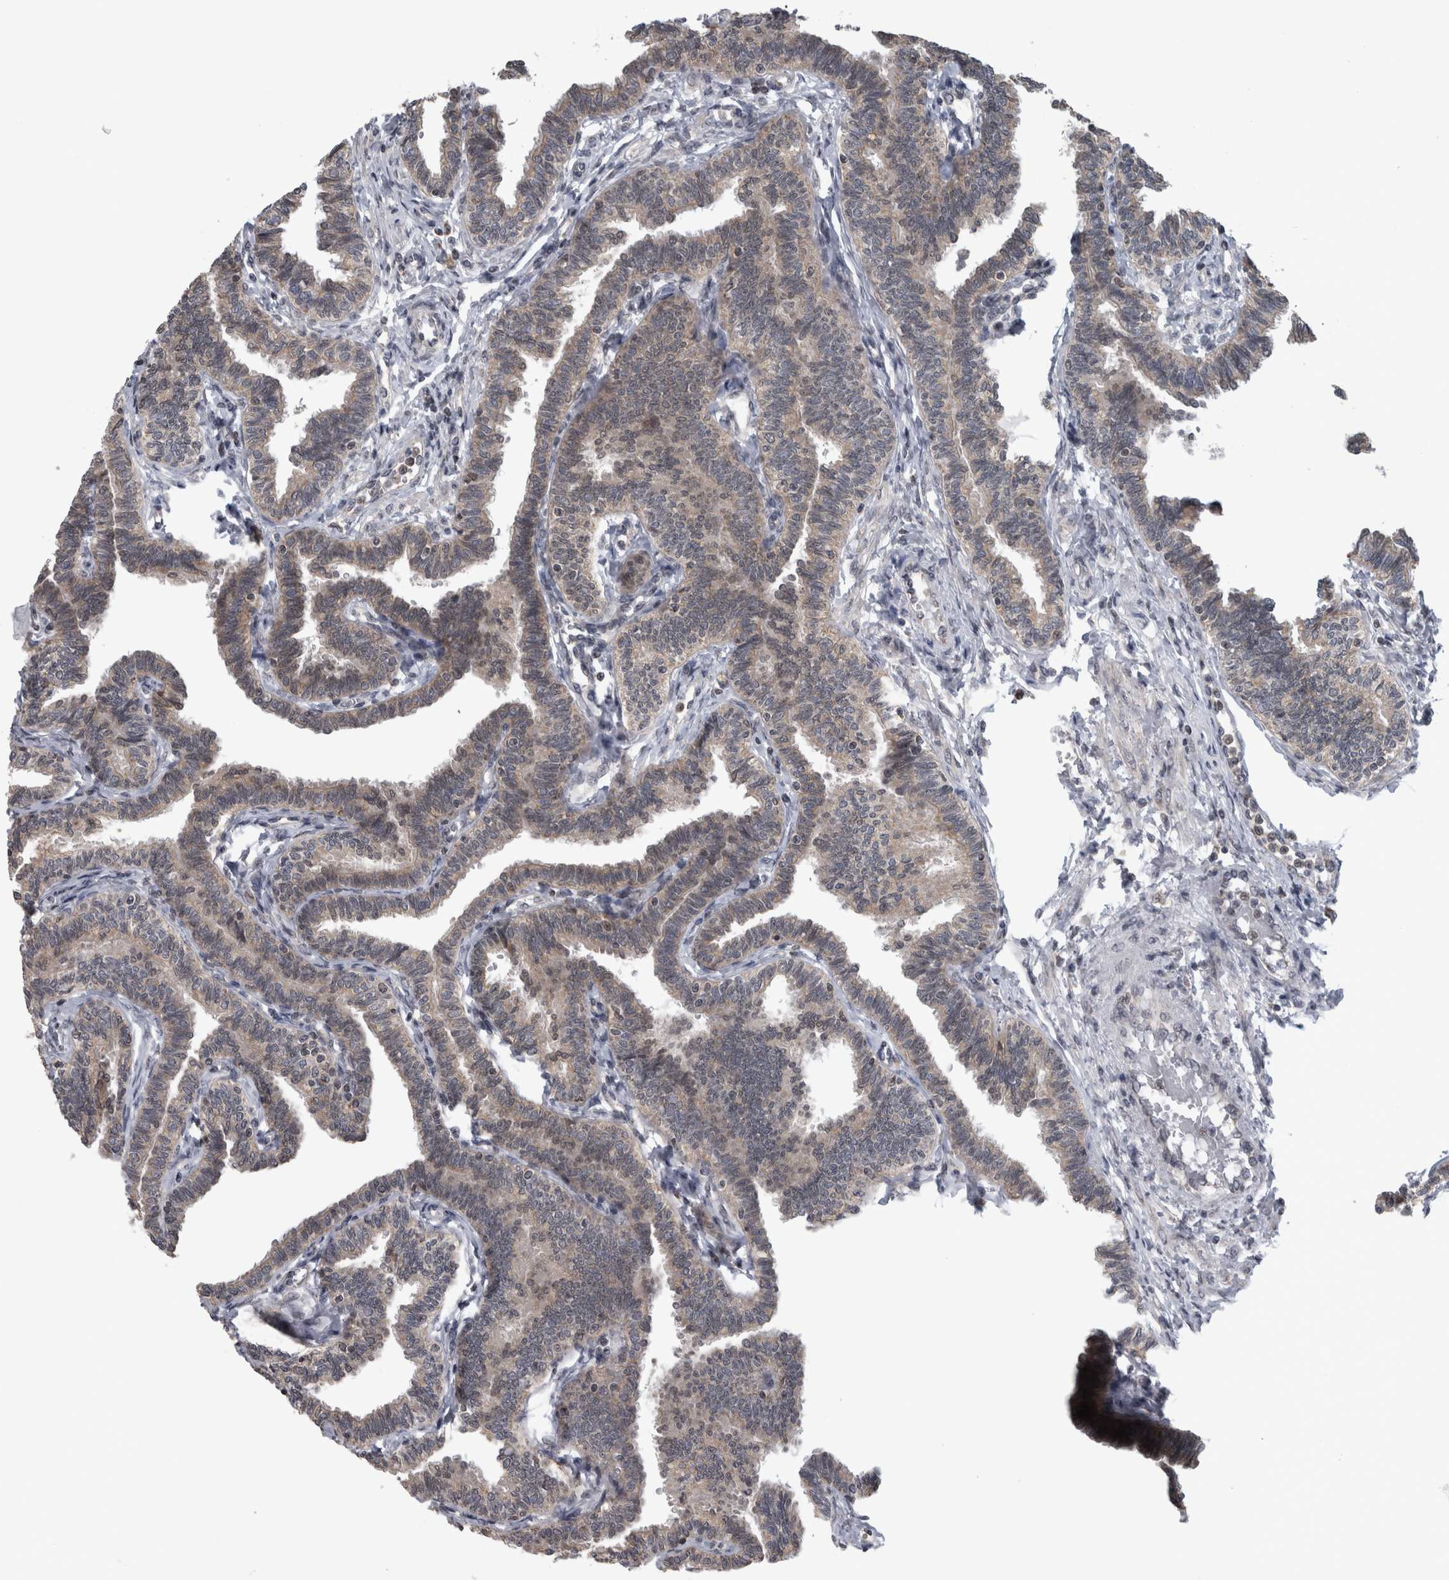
{"staining": {"intensity": "moderate", "quantity": ">75%", "location": "cytoplasmic/membranous"}, "tissue": "fallopian tube", "cell_type": "Glandular cells", "image_type": "normal", "snomed": [{"axis": "morphology", "description": "Normal tissue, NOS"}, {"axis": "topography", "description": "Fallopian tube"}, {"axis": "topography", "description": "Ovary"}], "caption": "Glandular cells demonstrate medium levels of moderate cytoplasmic/membranous staining in about >75% of cells in normal human fallopian tube.", "gene": "OR2K2", "patient": {"sex": "female", "age": 23}}